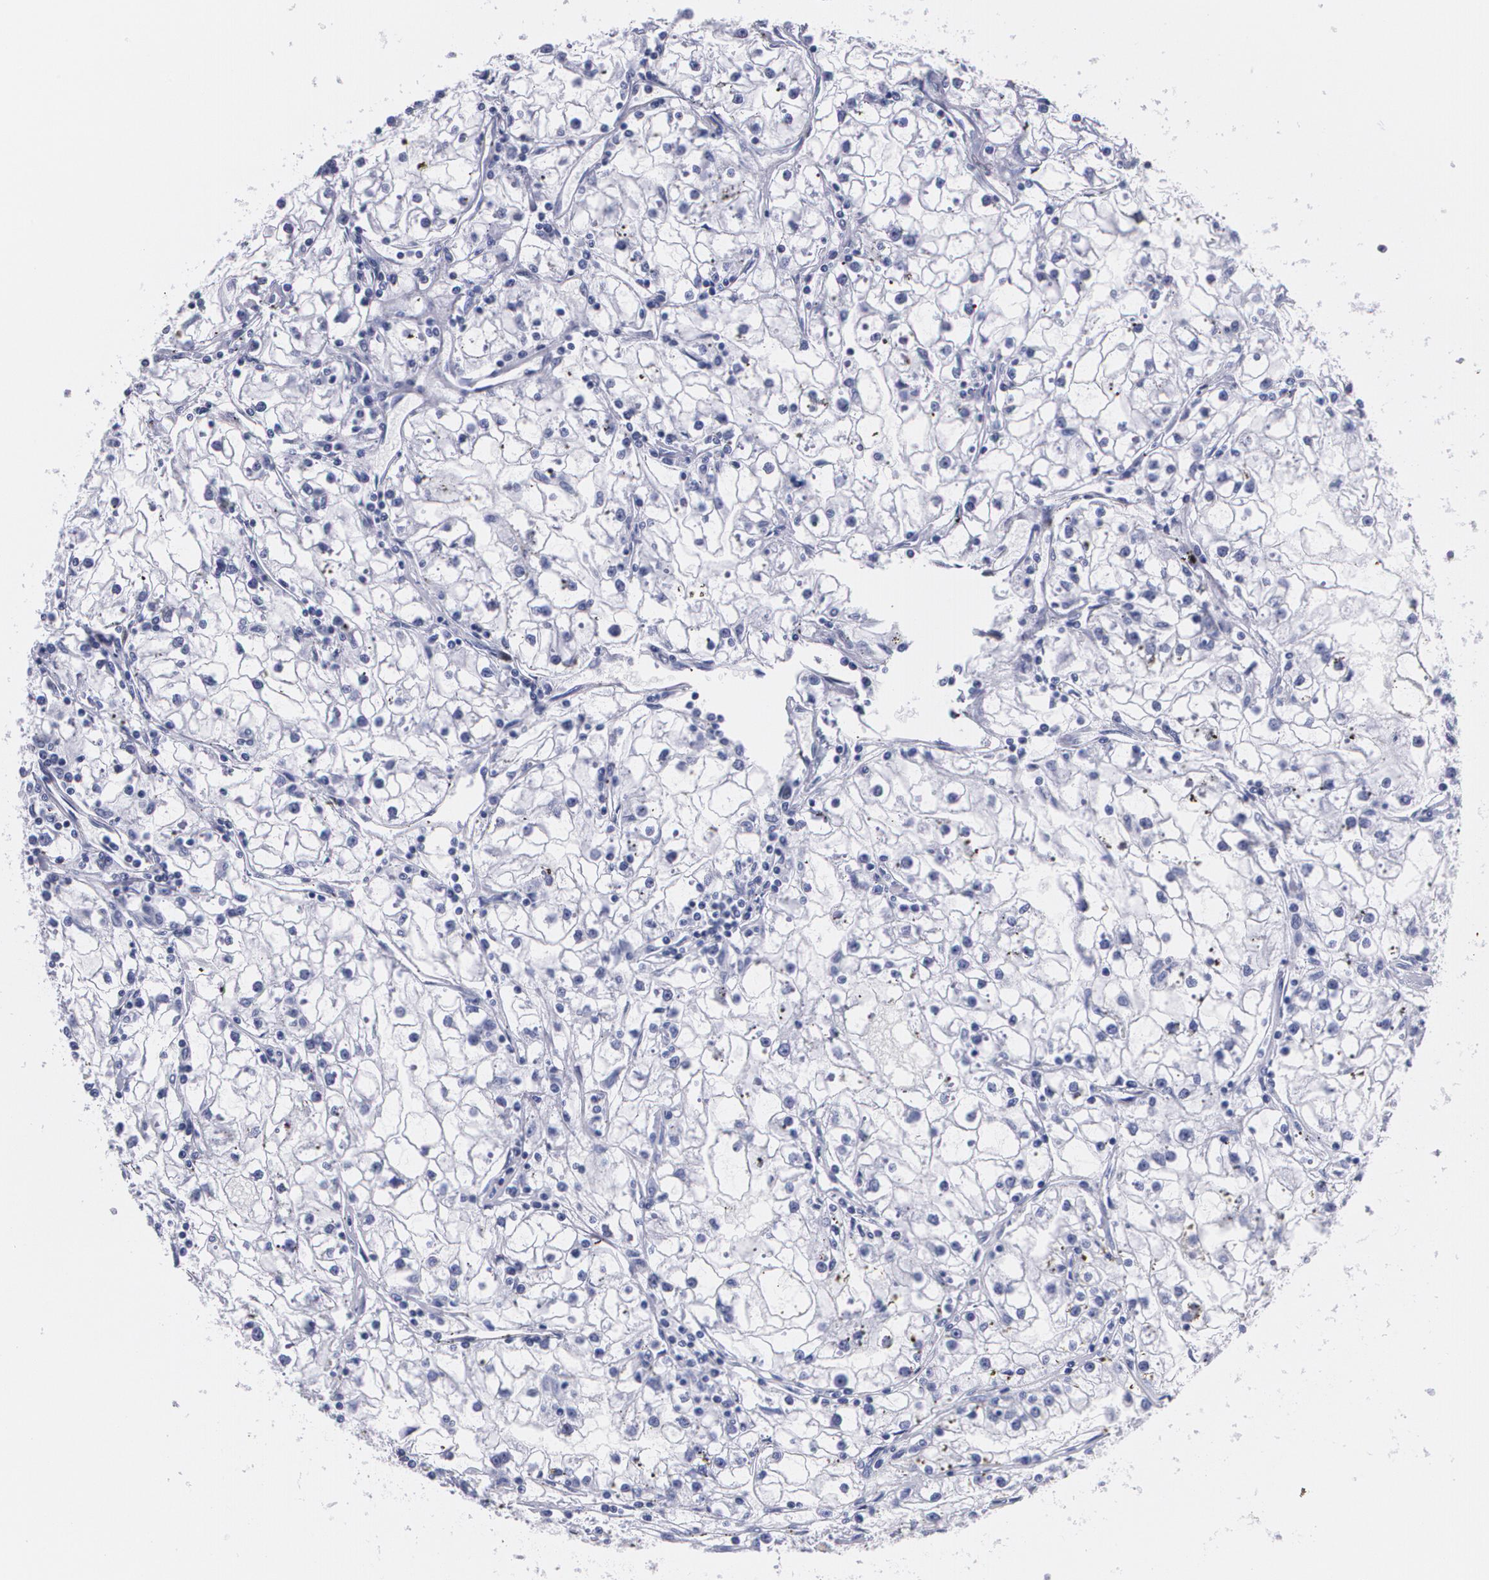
{"staining": {"intensity": "negative", "quantity": "none", "location": "none"}, "tissue": "renal cancer", "cell_type": "Tumor cells", "image_type": "cancer", "snomed": [{"axis": "morphology", "description": "Adenocarcinoma, NOS"}, {"axis": "topography", "description": "Kidney"}], "caption": "Renal cancer (adenocarcinoma) was stained to show a protein in brown. There is no significant staining in tumor cells.", "gene": "TP53", "patient": {"sex": "male", "age": 56}}